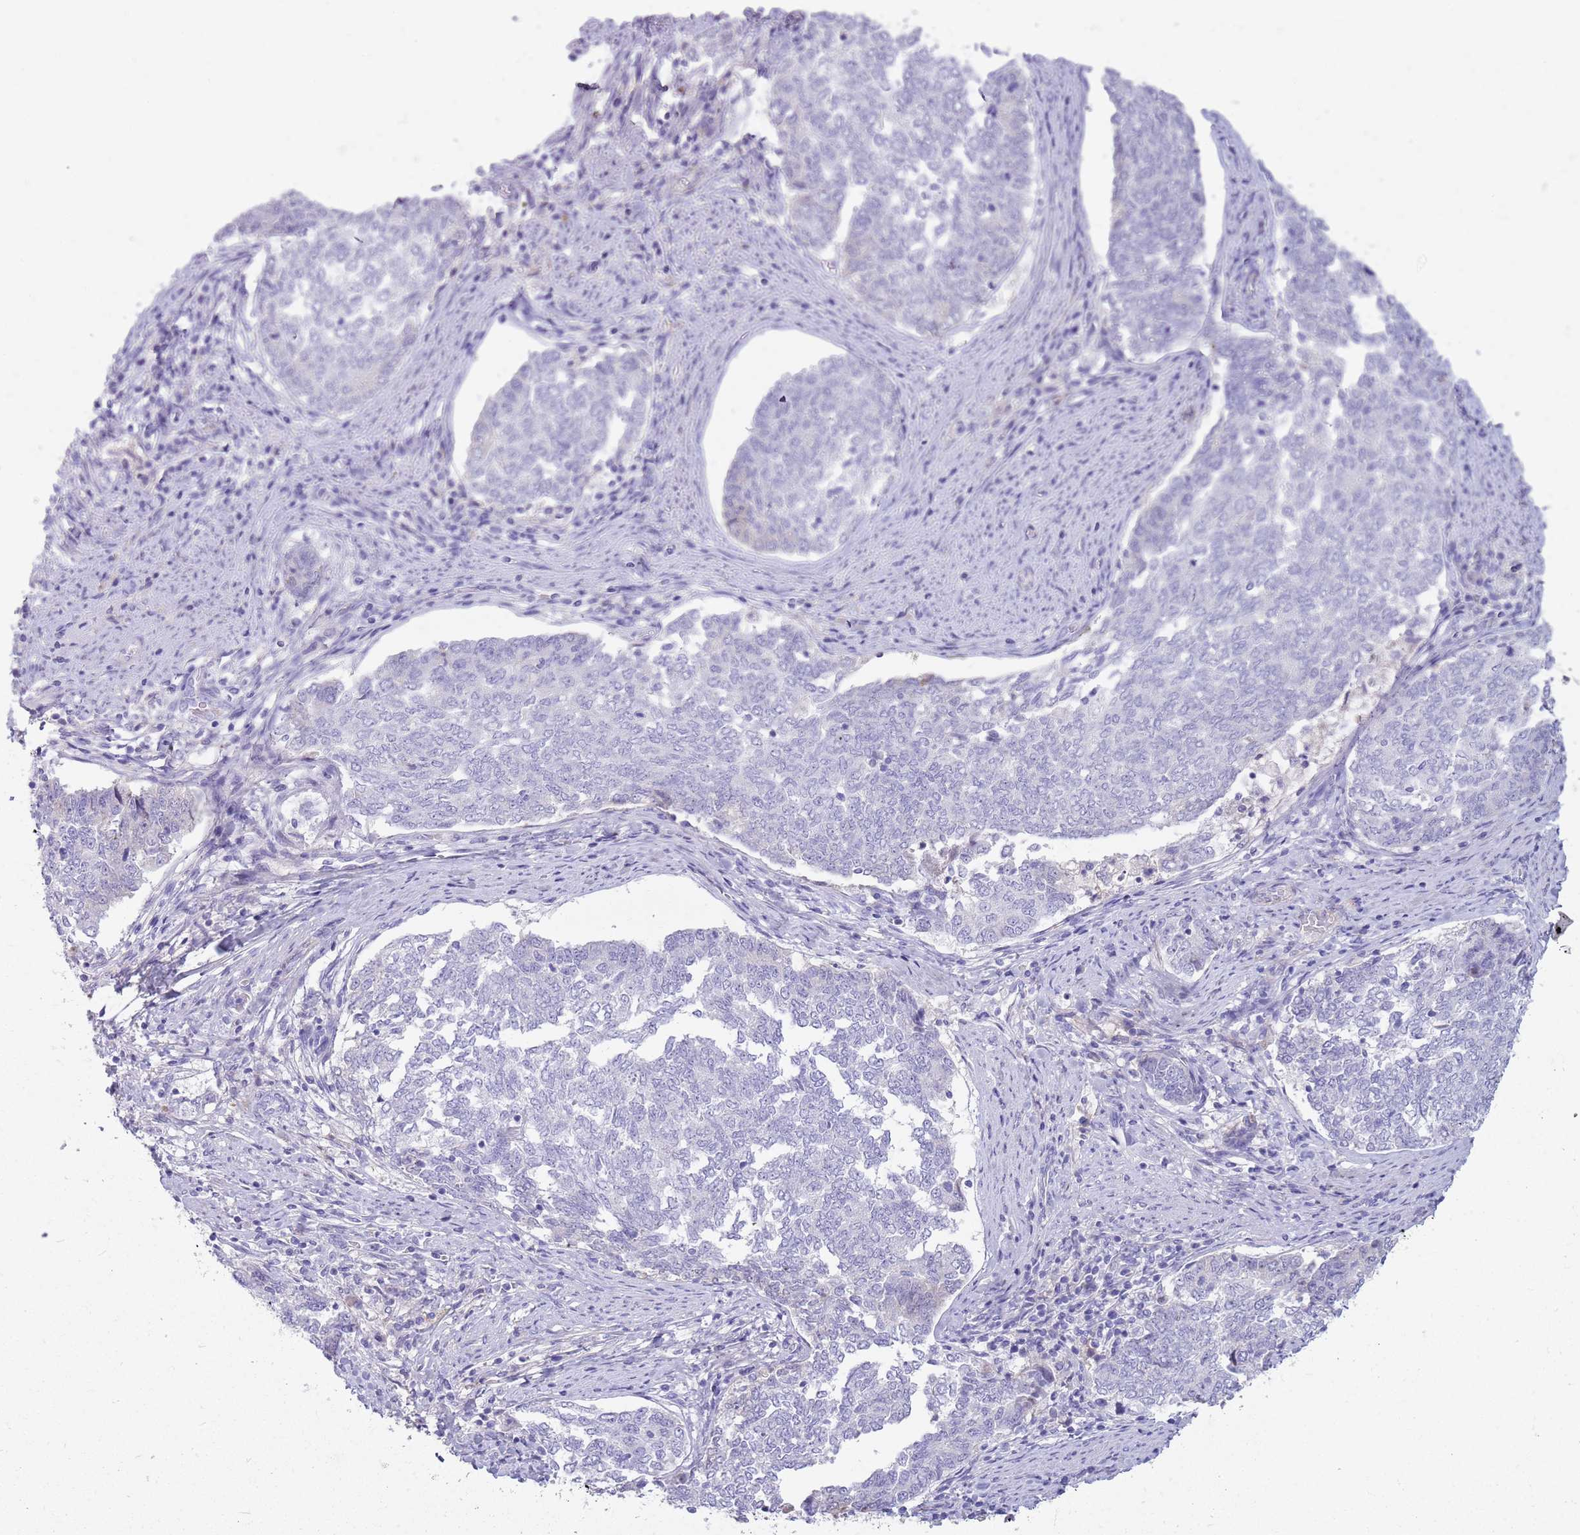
{"staining": {"intensity": "negative", "quantity": "none", "location": "none"}, "tissue": "endometrial cancer", "cell_type": "Tumor cells", "image_type": "cancer", "snomed": [{"axis": "morphology", "description": "Adenocarcinoma, NOS"}, {"axis": "topography", "description": "Endometrium"}], "caption": "Immunohistochemical staining of human endometrial cancer displays no significant positivity in tumor cells.", "gene": "LEPROTL1", "patient": {"sex": "female", "age": 80}}